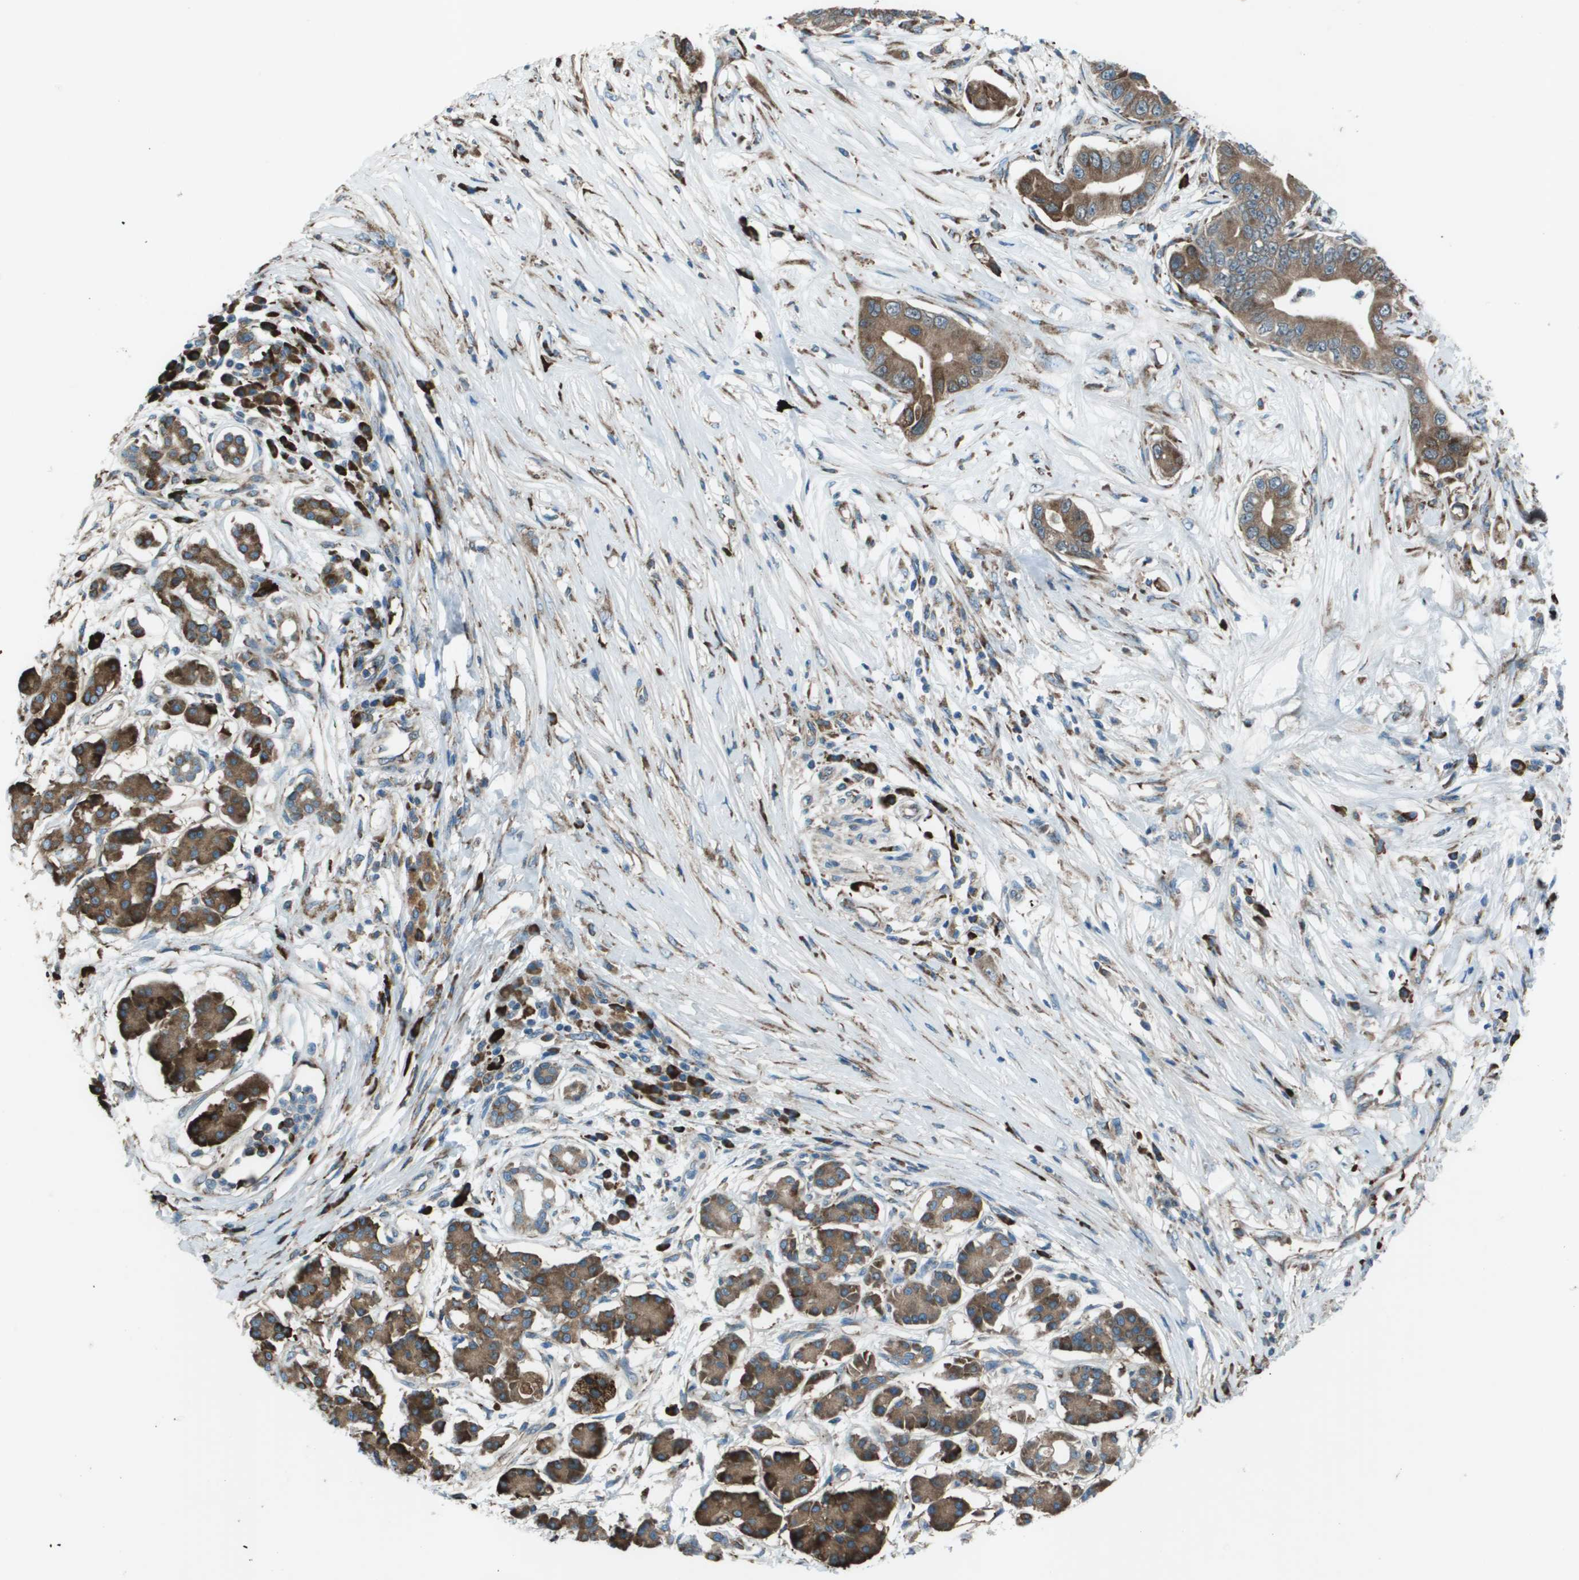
{"staining": {"intensity": "moderate", "quantity": ">75%", "location": "cytoplasmic/membranous"}, "tissue": "pancreatic cancer", "cell_type": "Tumor cells", "image_type": "cancer", "snomed": [{"axis": "morphology", "description": "Adenocarcinoma, NOS"}, {"axis": "topography", "description": "Pancreas"}], "caption": "Tumor cells display medium levels of moderate cytoplasmic/membranous staining in about >75% of cells in human pancreatic cancer (adenocarcinoma). The protein of interest is stained brown, and the nuclei are stained in blue (DAB (3,3'-diaminobenzidine) IHC with brightfield microscopy, high magnification).", "gene": "UTS2", "patient": {"sex": "male", "age": 77}}